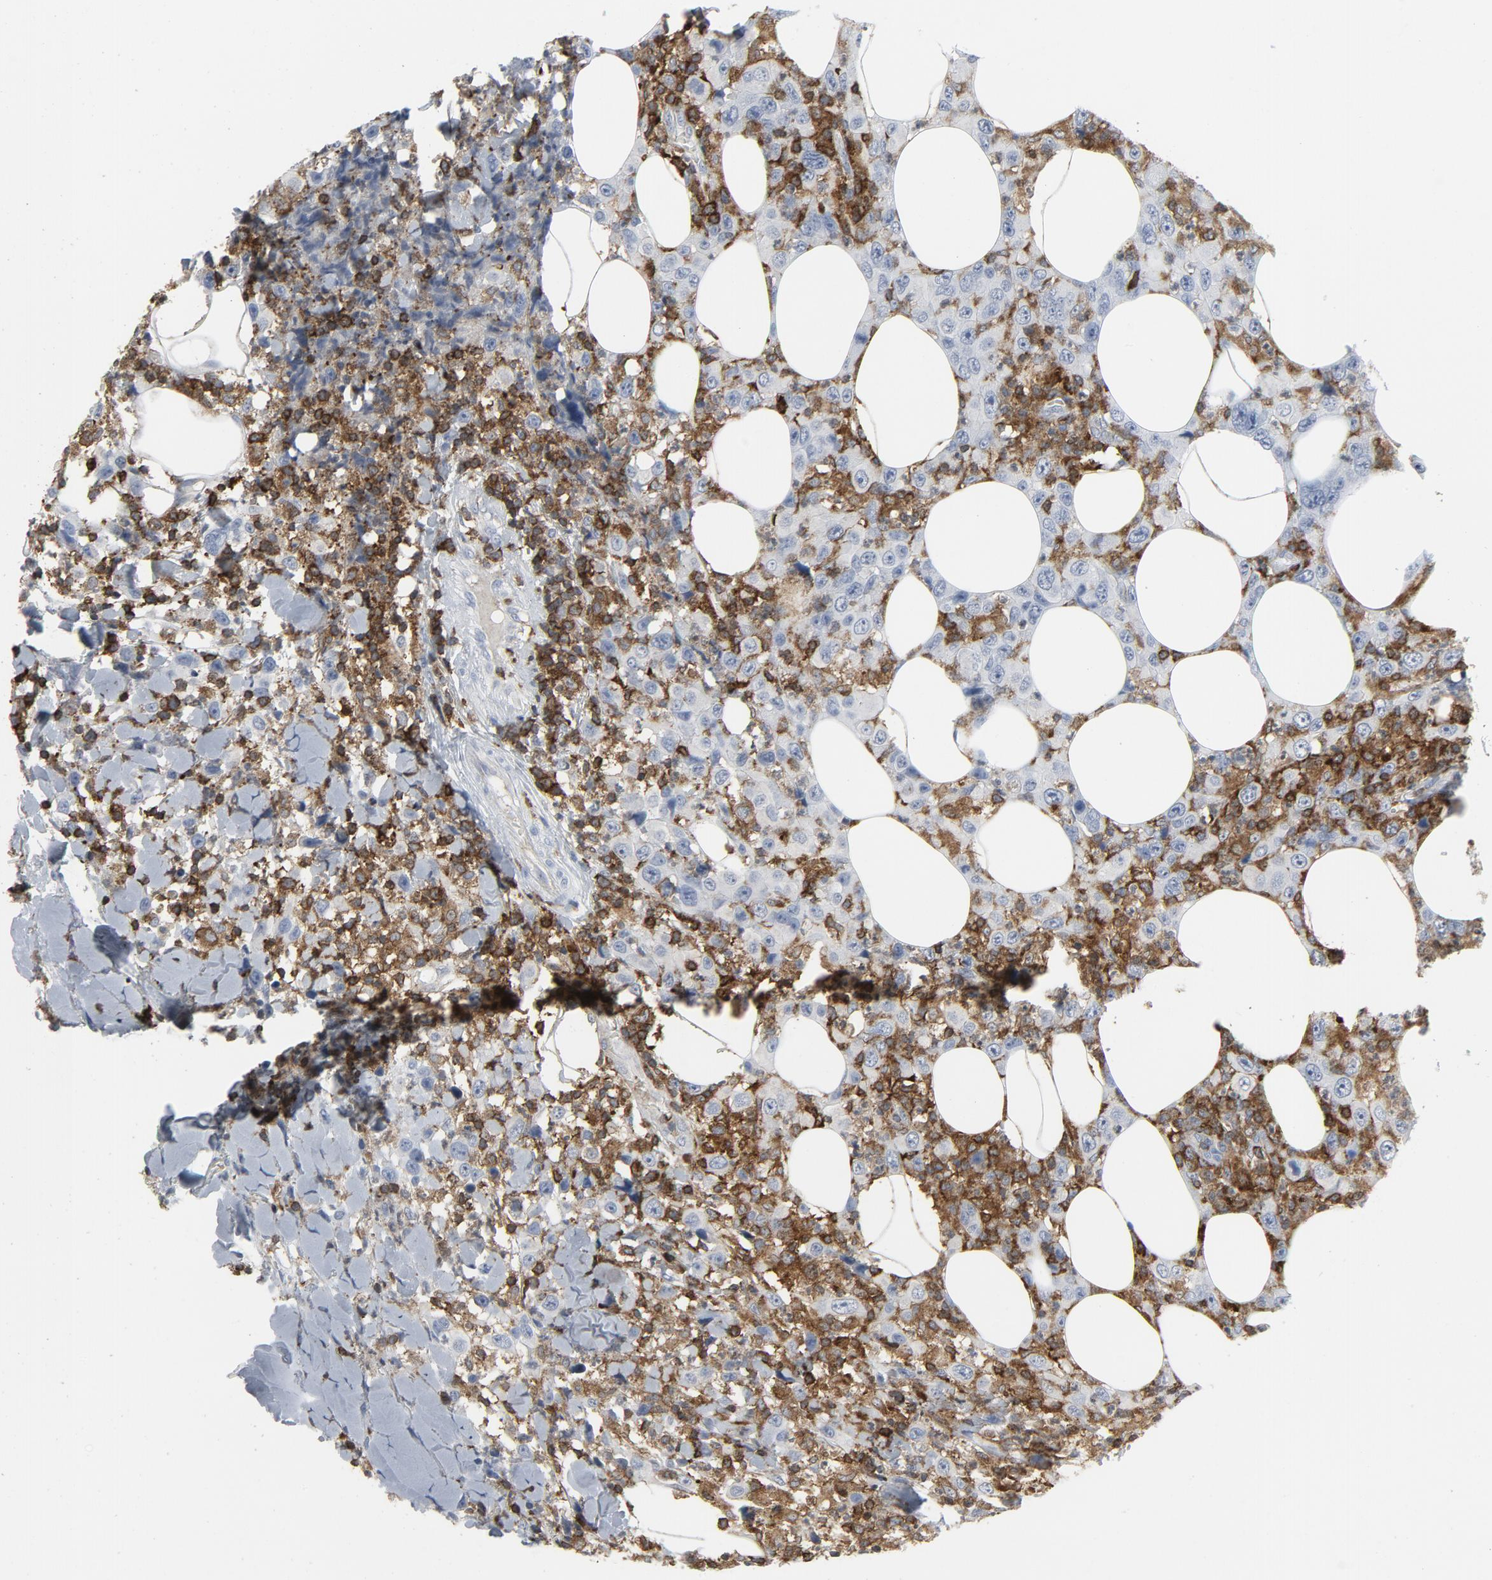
{"staining": {"intensity": "negative", "quantity": "none", "location": "none"}, "tissue": "thyroid cancer", "cell_type": "Tumor cells", "image_type": "cancer", "snomed": [{"axis": "morphology", "description": "Carcinoma, NOS"}, {"axis": "topography", "description": "Thyroid gland"}], "caption": "The immunohistochemistry (IHC) image has no significant positivity in tumor cells of thyroid carcinoma tissue.", "gene": "LCP2", "patient": {"sex": "female", "age": 77}}